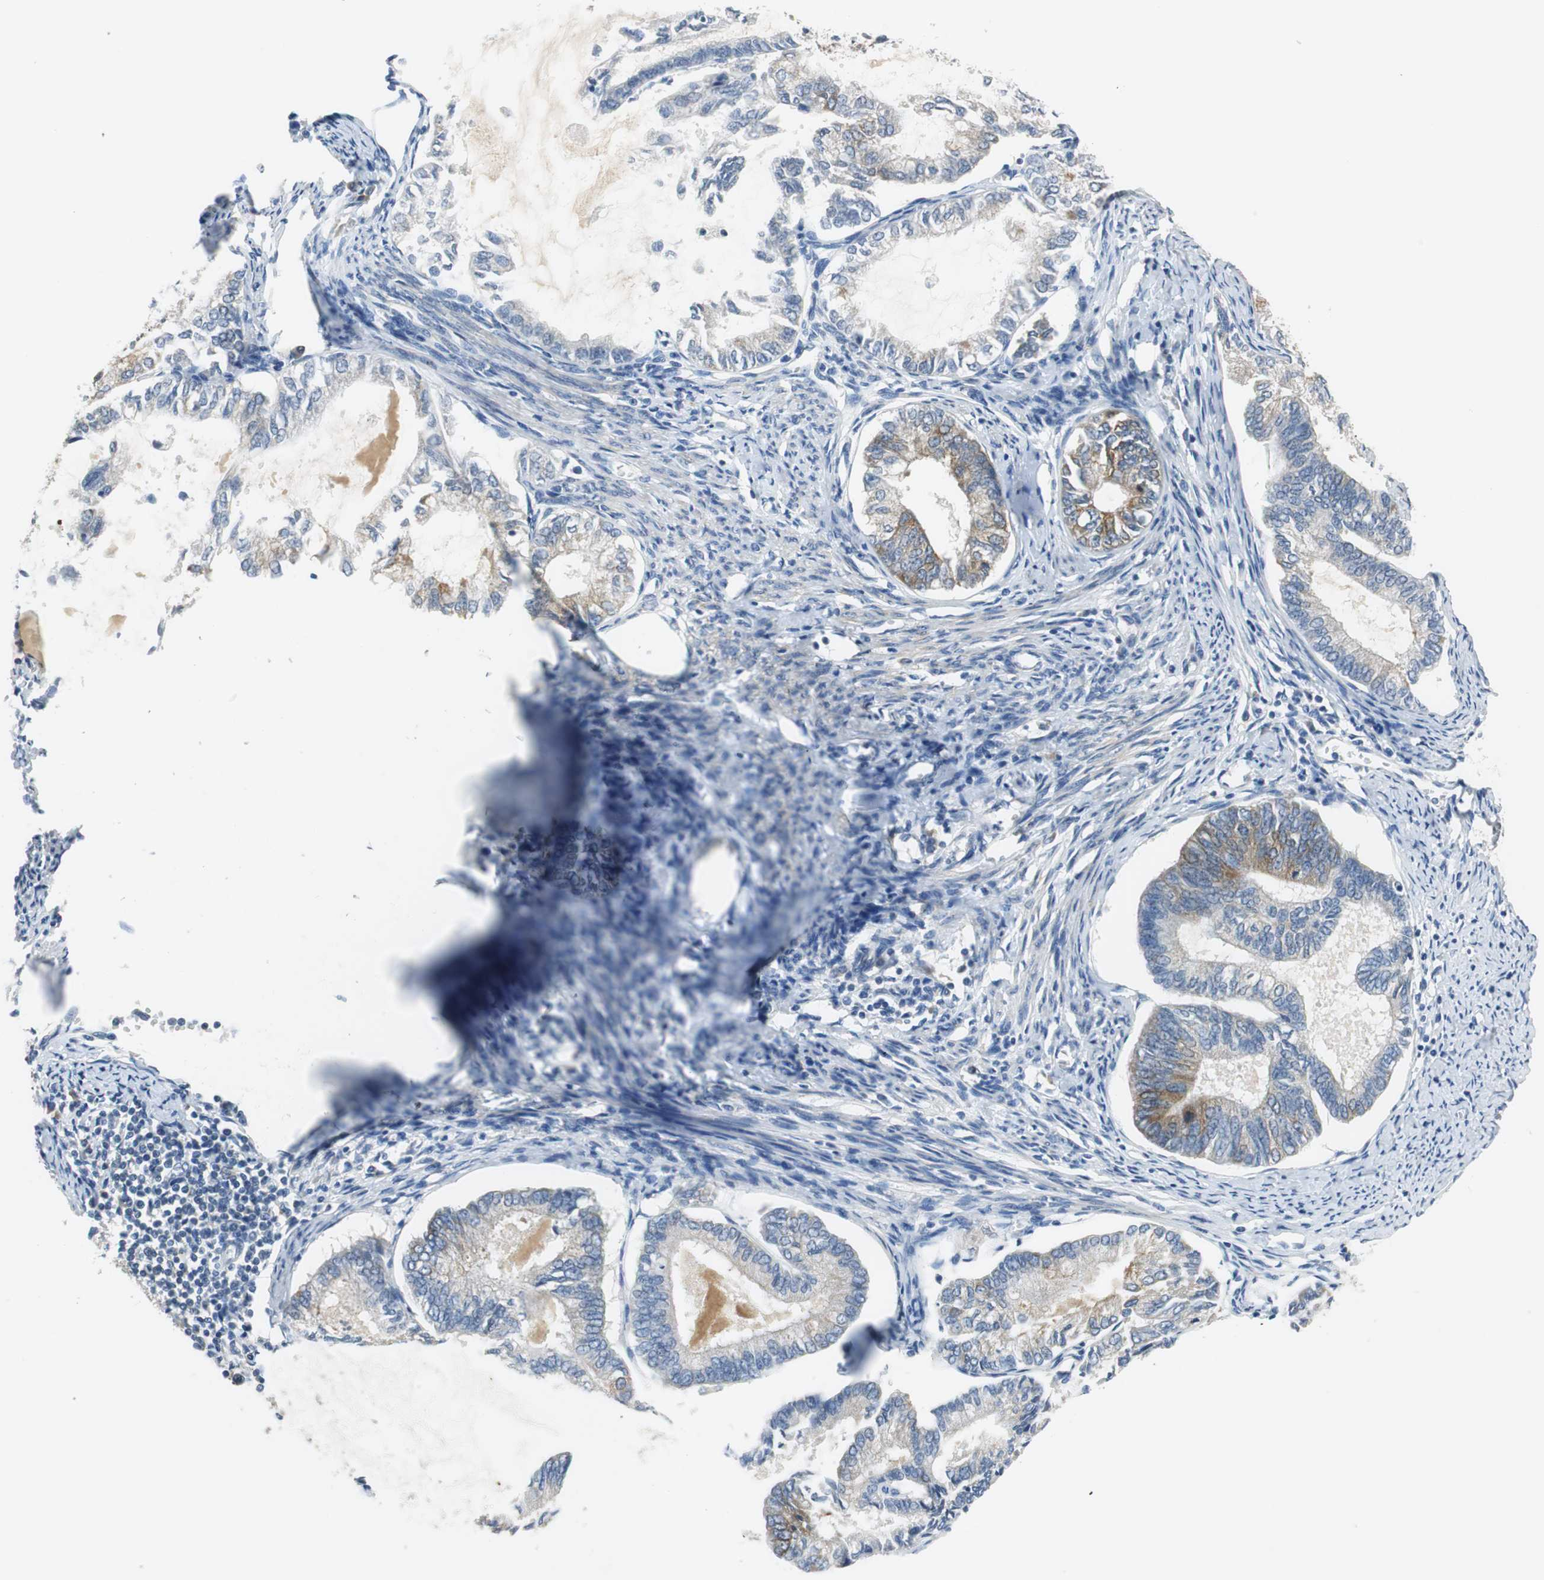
{"staining": {"intensity": "moderate", "quantity": "<25%", "location": "cytoplasmic/membranous"}, "tissue": "endometrial cancer", "cell_type": "Tumor cells", "image_type": "cancer", "snomed": [{"axis": "morphology", "description": "Adenocarcinoma, NOS"}, {"axis": "topography", "description": "Endometrium"}], "caption": "The micrograph exhibits a brown stain indicating the presence of a protein in the cytoplasmic/membranous of tumor cells in adenocarcinoma (endometrial).", "gene": "FADS2", "patient": {"sex": "female", "age": 86}}